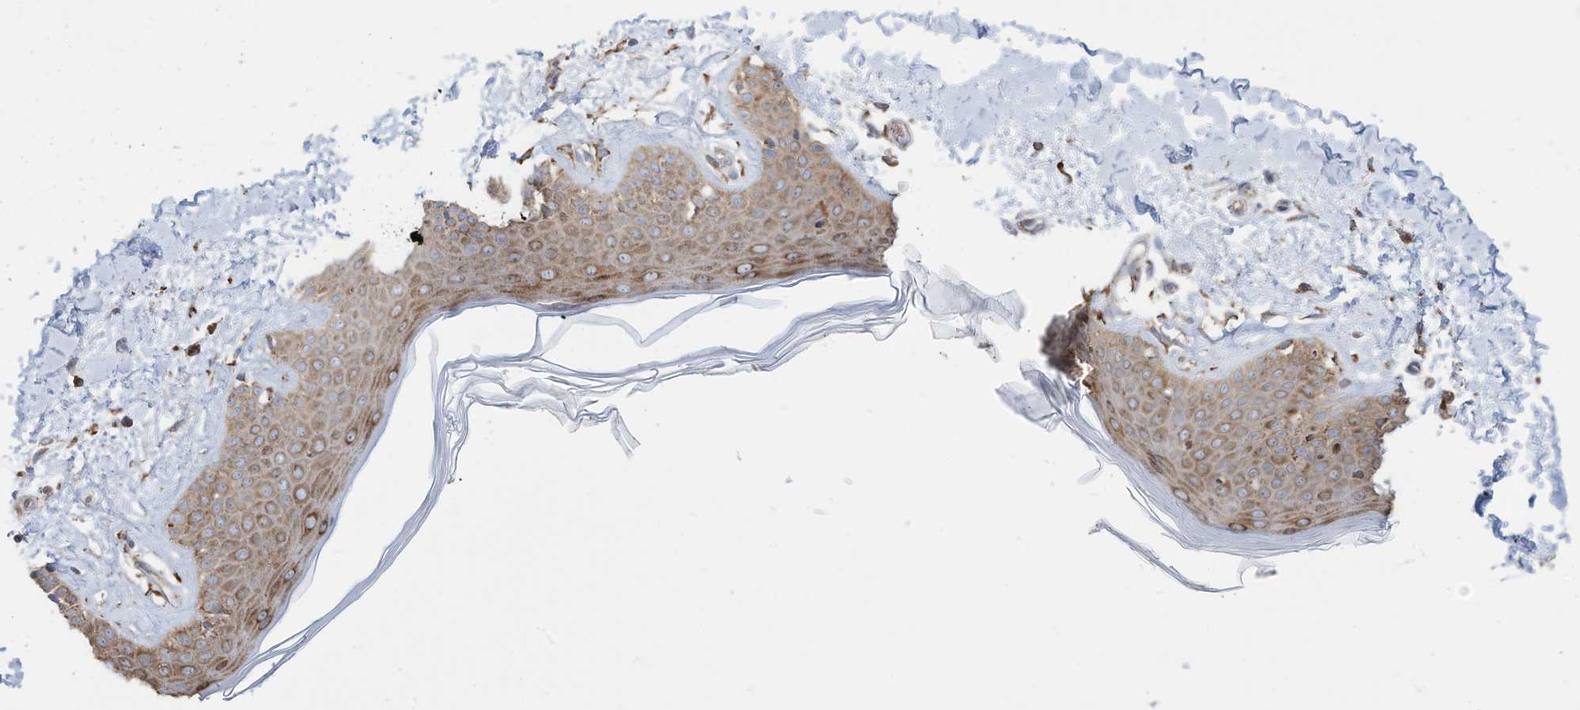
{"staining": {"intensity": "moderate", "quantity": ">75%", "location": "cytoplasmic/membranous"}, "tissue": "skin", "cell_type": "Fibroblasts", "image_type": "normal", "snomed": [{"axis": "morphology", "description": "Normal tissue, NOS"}, {"axis": "topography", "description": "Skin"}], "caption": "Skin stained with a brown dye displays moderate cytoplasmic/membranous positive expression in about >75% of fibroblasts.", "gene": "ZNF354C", "patient": {"sex": "female", "age": 64}}